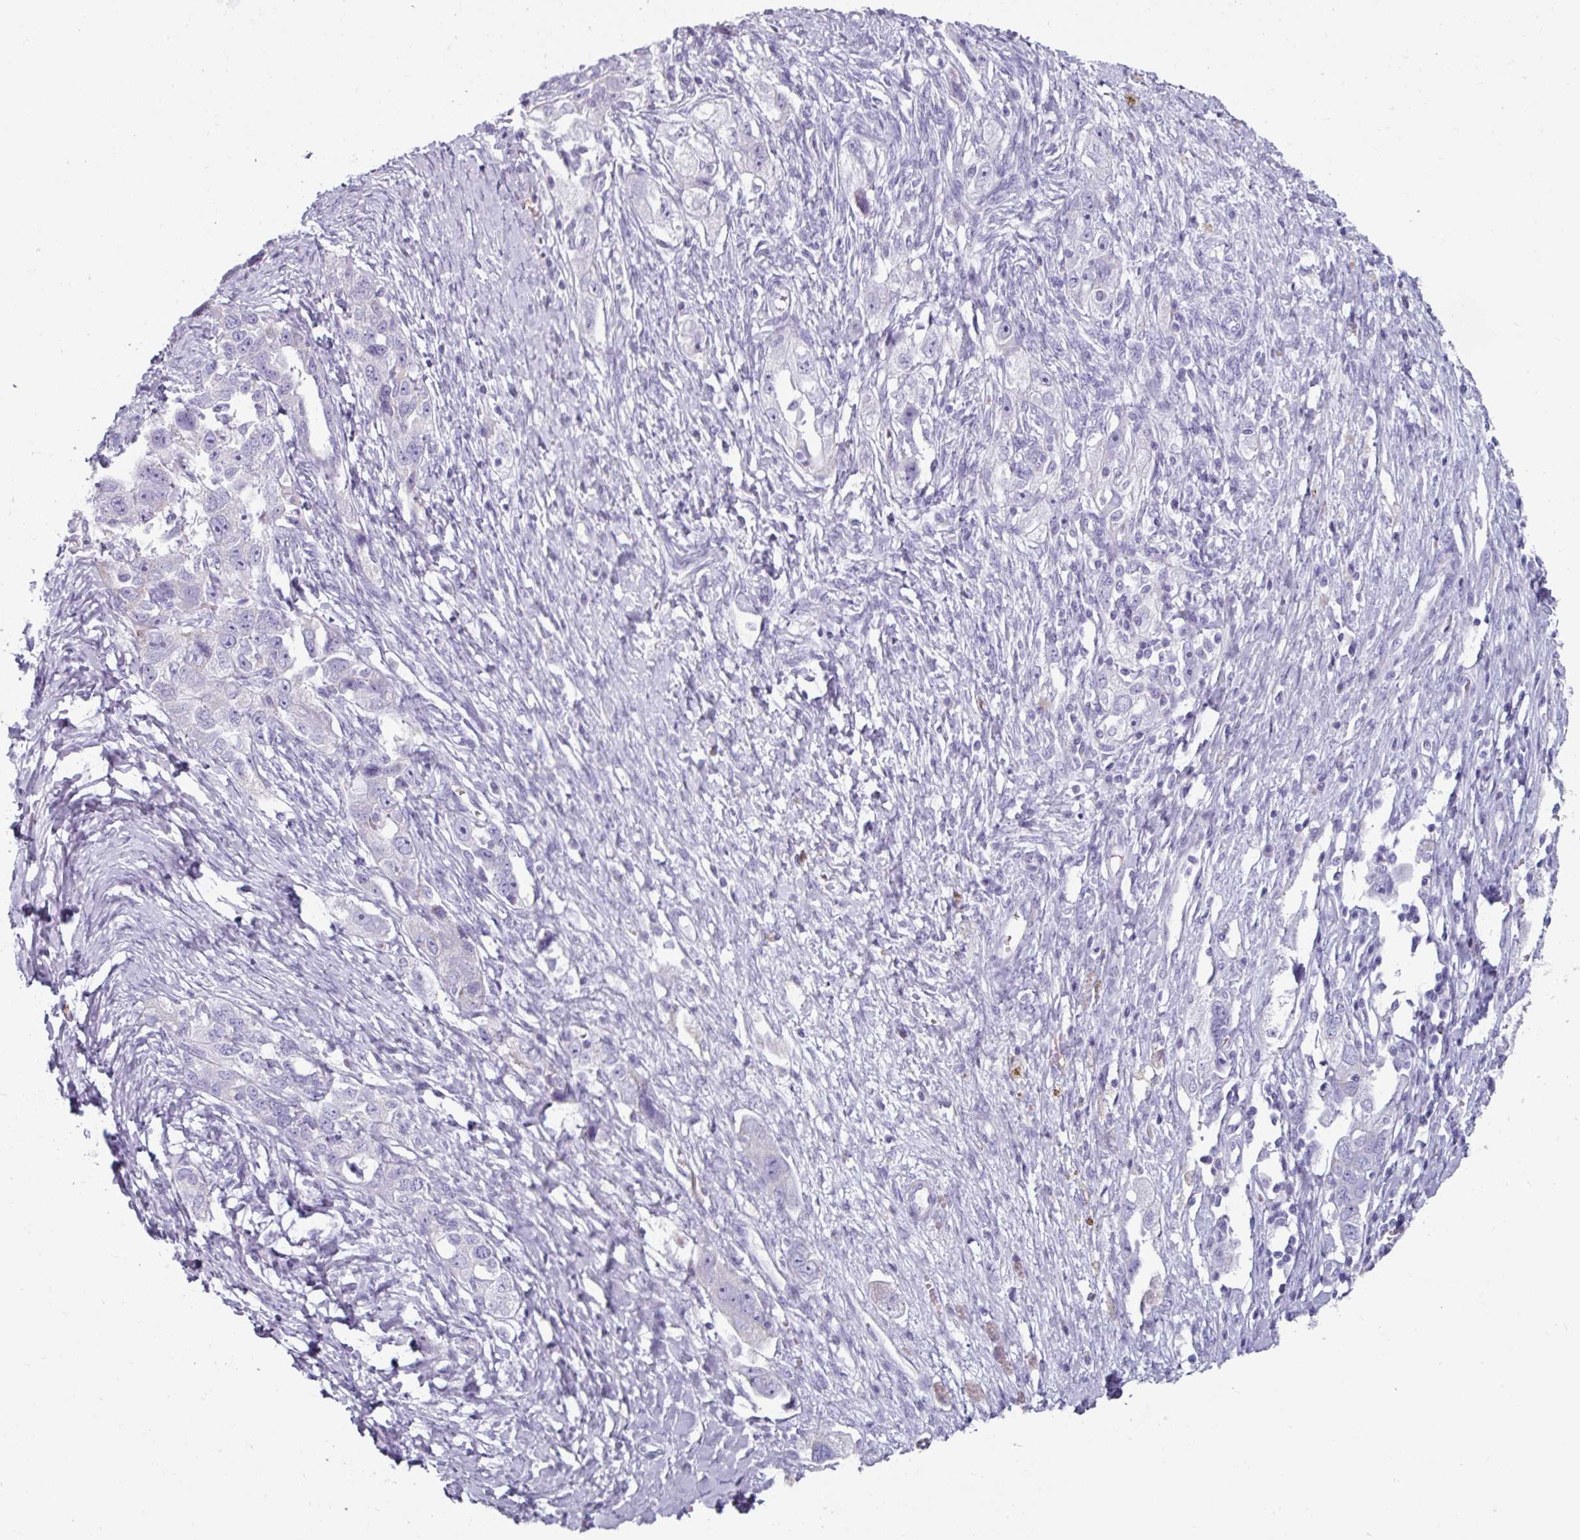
{"staining": {"intensity": "negative", "quantity": "none", "location": "none"}, "tissue": "ovarian cancer", "cell_type": "Tumor cells", "image_type": "cancer", "snomed": [{"axis": "morphology", "description": "Carcinoma, NOS"}, {"axis": "morphology", "description": "Cystadenocarcinoma, serous, NOS"}, {"axis": "topography", "description": "Ovary"}], "caption": "An immunohistochemistry (IHC) histopathology image of ovarian cancer (serous cystadenocarcinoma) is shown. There is no staining in tumor cells of ovarian cancer (serous cystadenocarcinoma). Nuclei are stained in blue.", "gene": "CLCA1", "patient": {"sex": "female", "age": 69}}